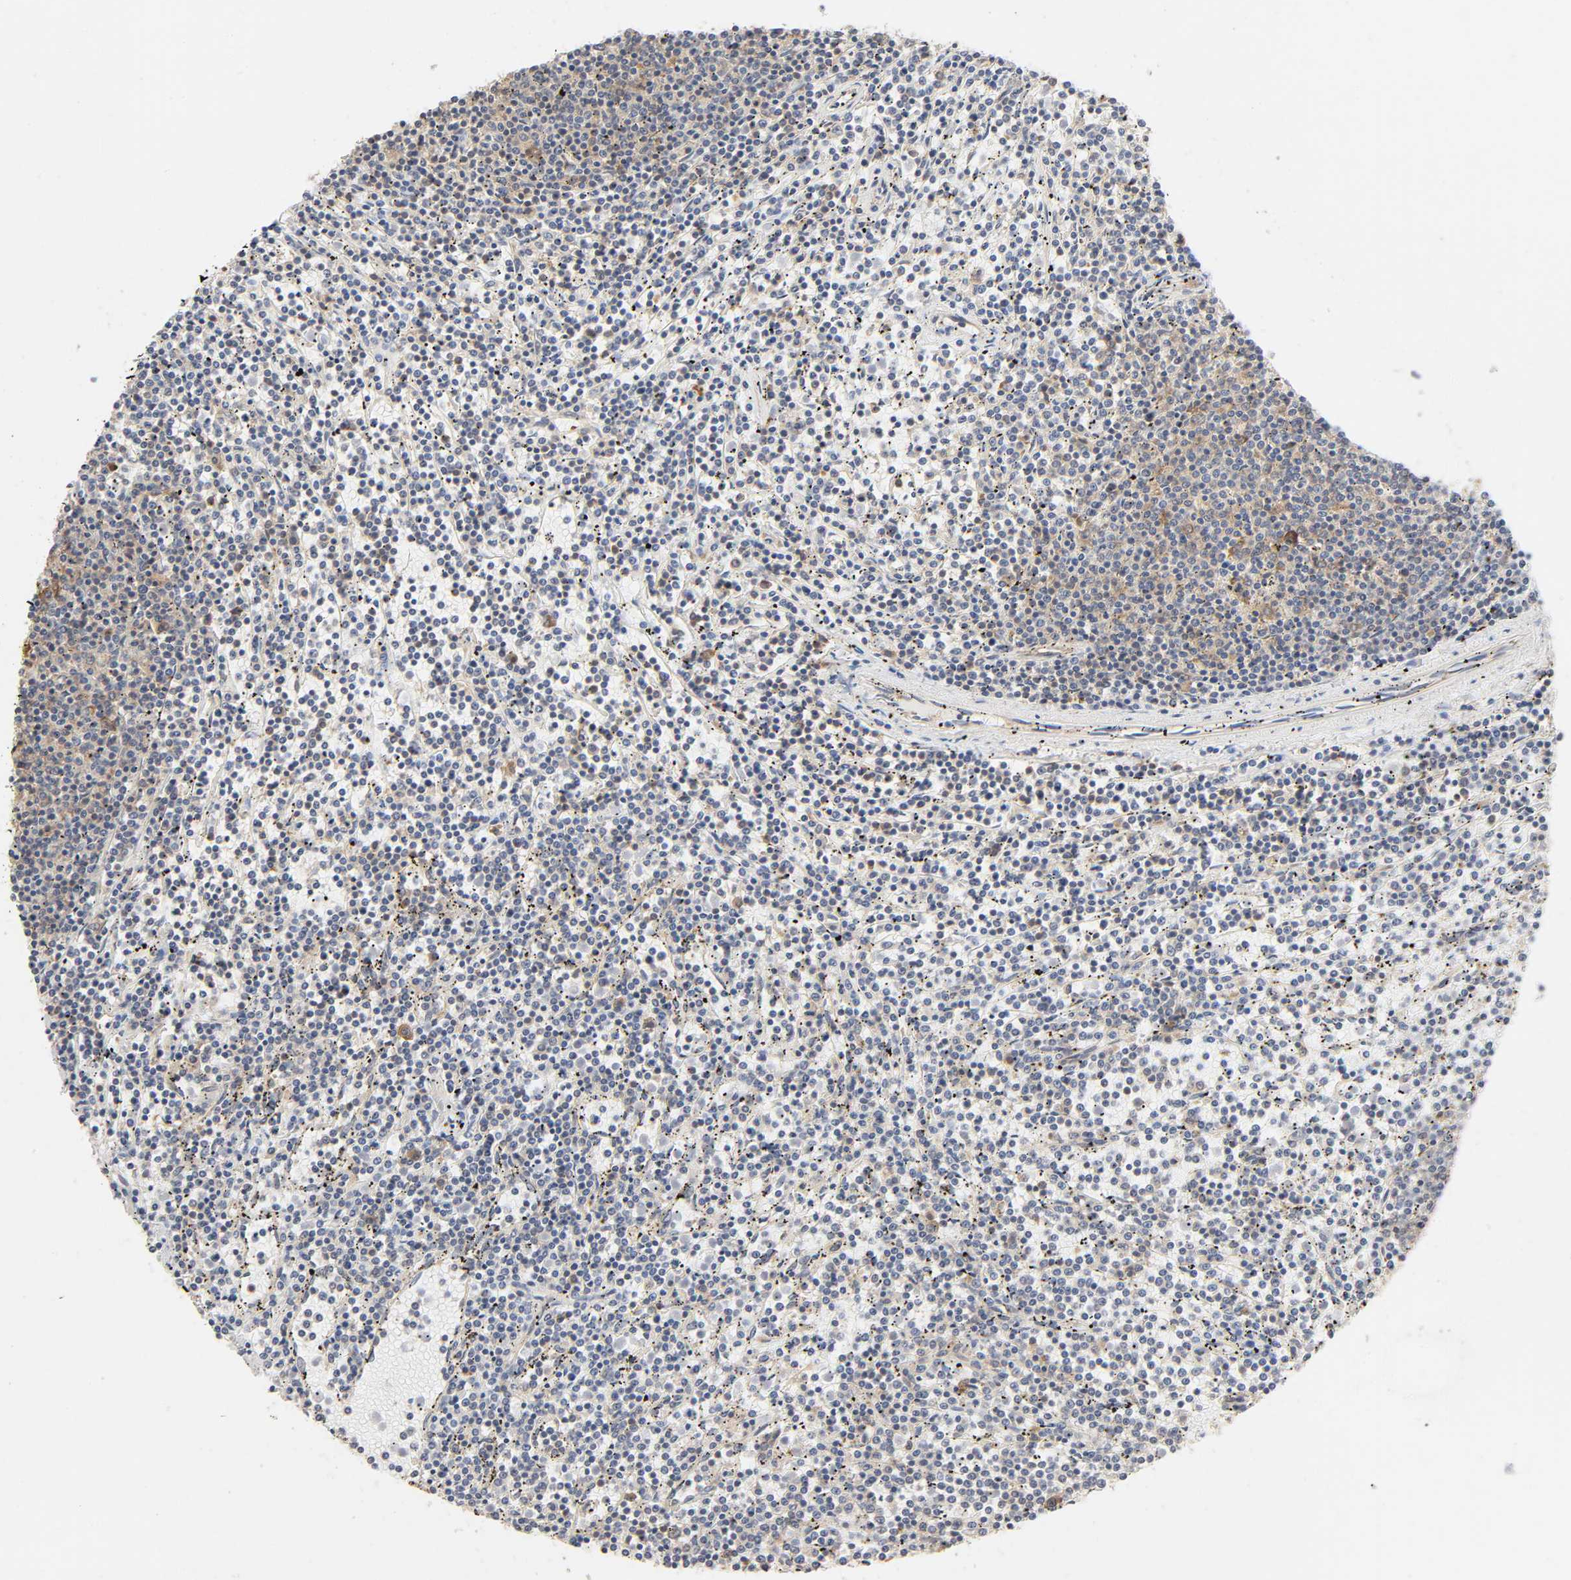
{"staining": {"intensity": "weak", "quantity": "25%-75%", "location": "cytoplasmic/membranous"}, "tissue": "lymphoma", "cell_type": "Tumor cells", "image_type": "cancer", "snomed": [{"axis": "morphology", "description": "Malignant lymphoma, non-Hodgkin's type, Low grade"}, {"axis": "topography", "description": "Spleen"}], "caption": "This is an image of IHC staining of low-grade malignant lymphoma, non-Hodgkin's type, which shows weak positivity in the cytoplasmic/membranous of tumor cells.", "gene": "SCHIP1", "patient": {"sex": "female", "age": 50}}